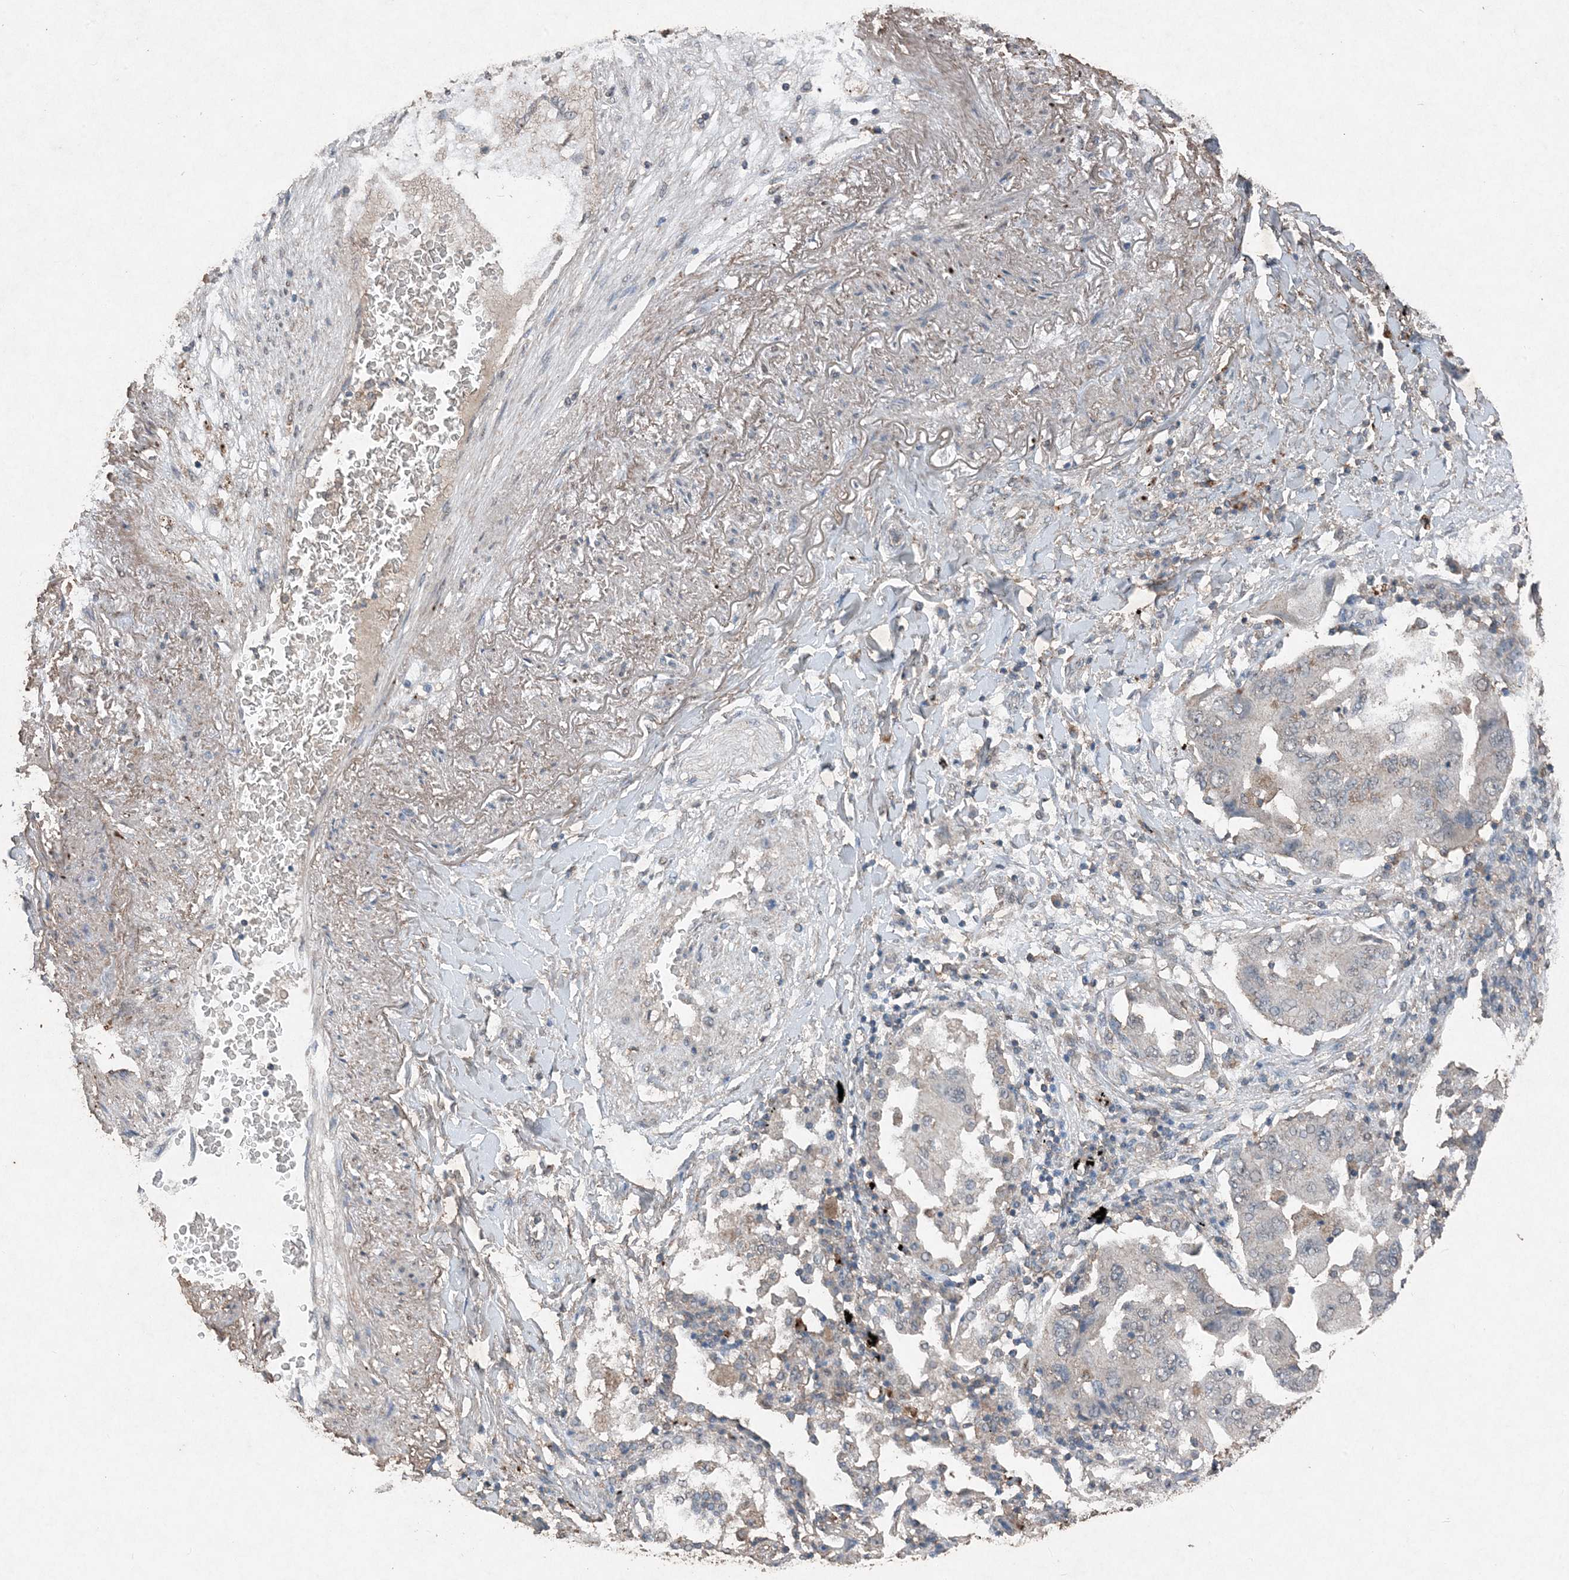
{"staining": {"intensity": "negative", "quantity": "none", "location": "none"}, "tissue": "lung cancer", "cell_type": "Tumor cells", "image_type": "cancer", "snomed": [{"axis": "morphology", "description": "Adenocarcinoma, NOS"}, {"axis": "topography", "description": "Lung"}], "caption": "There is no significant staining in tumor cells of lung cancer (adenocarcinoma).", "gene": "FCN3", "patient": {"sex": "female", "age": 65}}